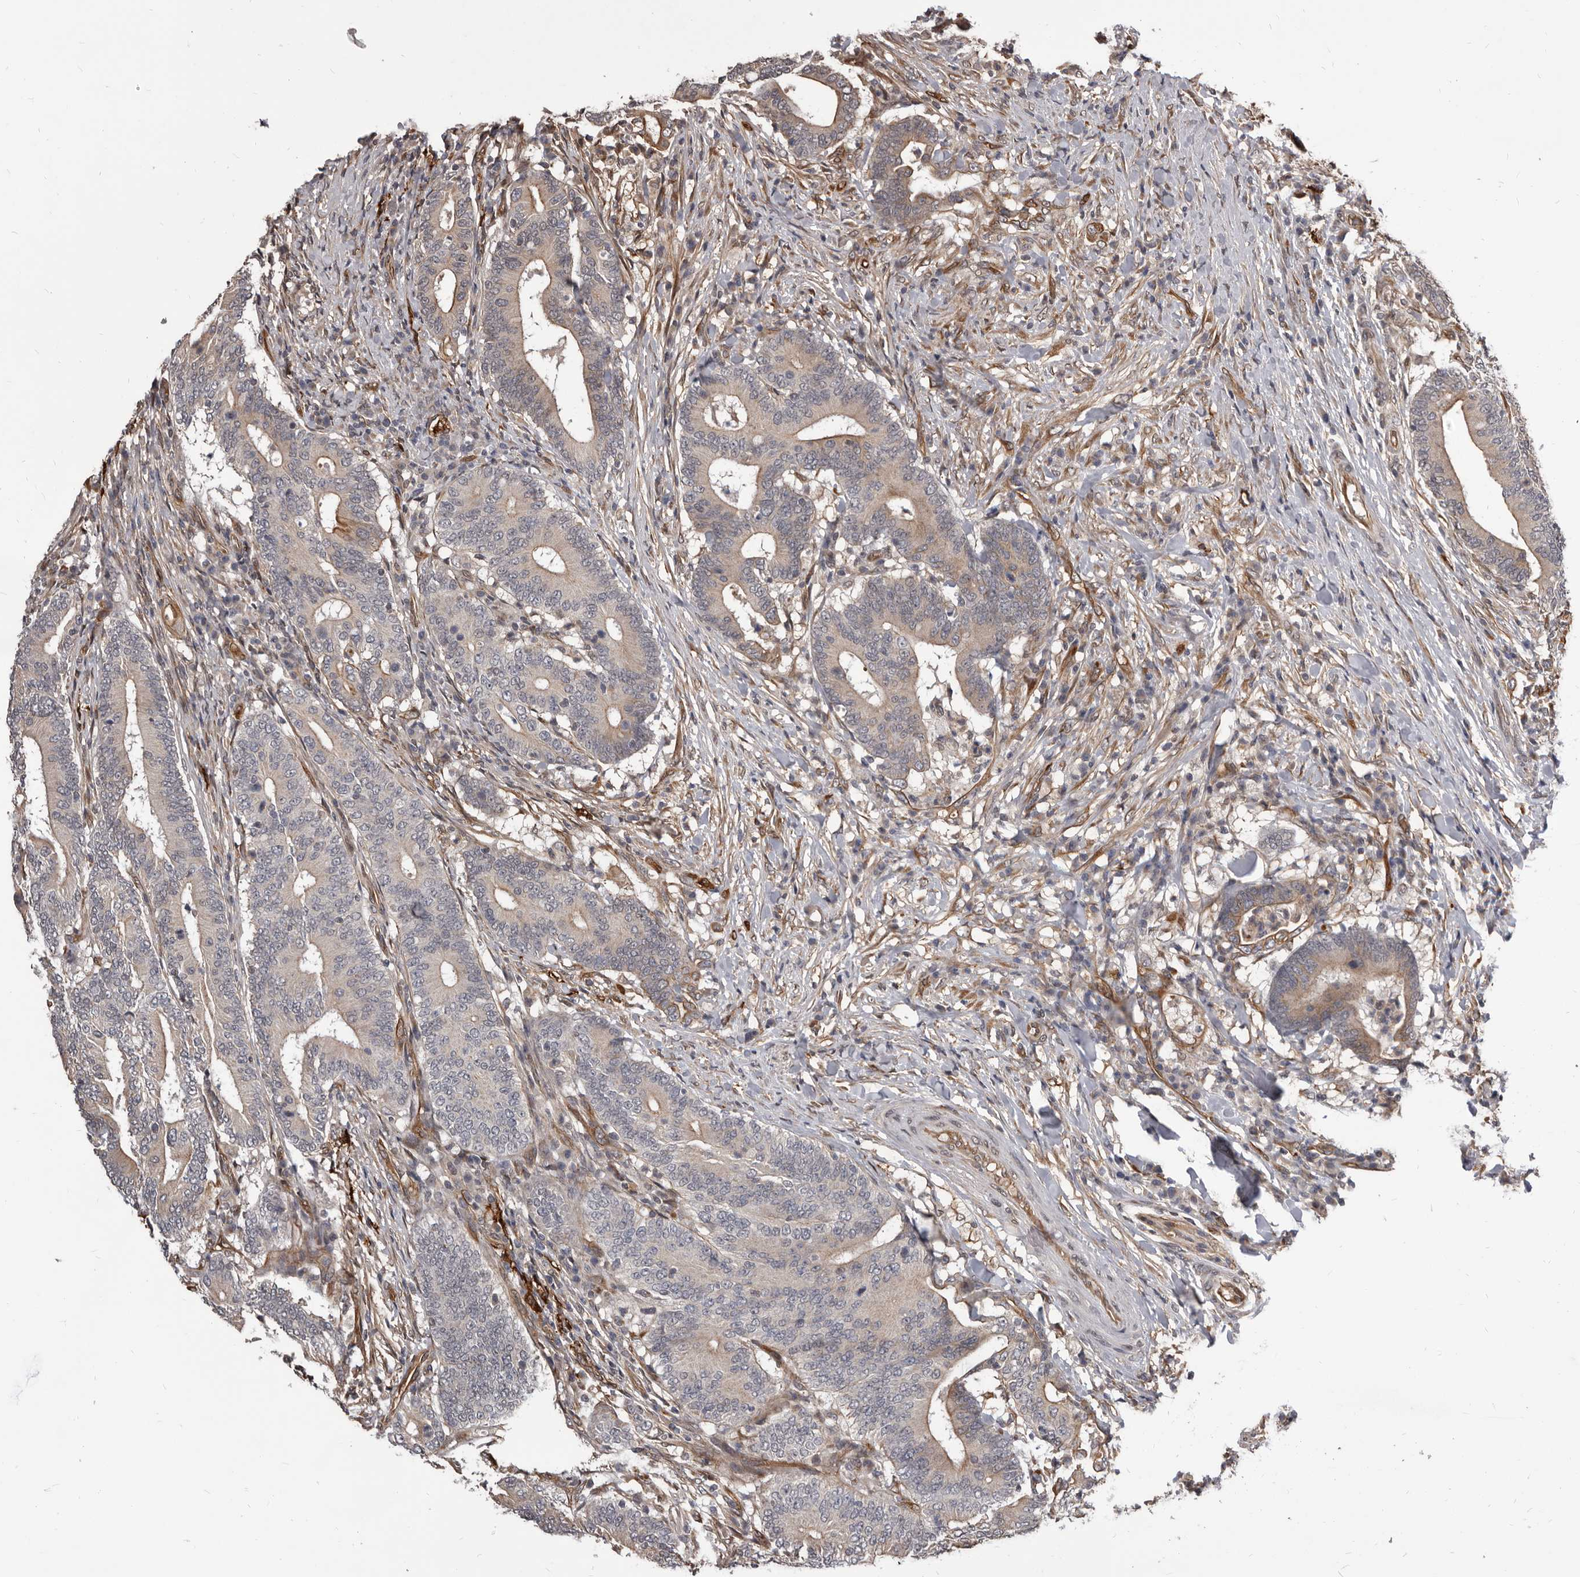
{"staining": {"intensity": "weak", "quantity": ">75%", "location": "cytoplasmic/membranous"}, "tissue": "colorectal cancer", "cell_type": "Tumor cells", "image_type": "cancer", "snomed": [{"axis": "morphology", "description": "Adenocarcinoma, NOS"}, {"axis": "topography", "description": "Colon"}], "caption": "A photomicrograph showing weak cytoplasmic/membranous positivity in approximately >75% of tumor cells in adenocarcinoma (colorectal), as visualized by brown immunohistochemical staining.", "gene": "ADAMTS20", "patient": {"sex": "female", "age": 66}}